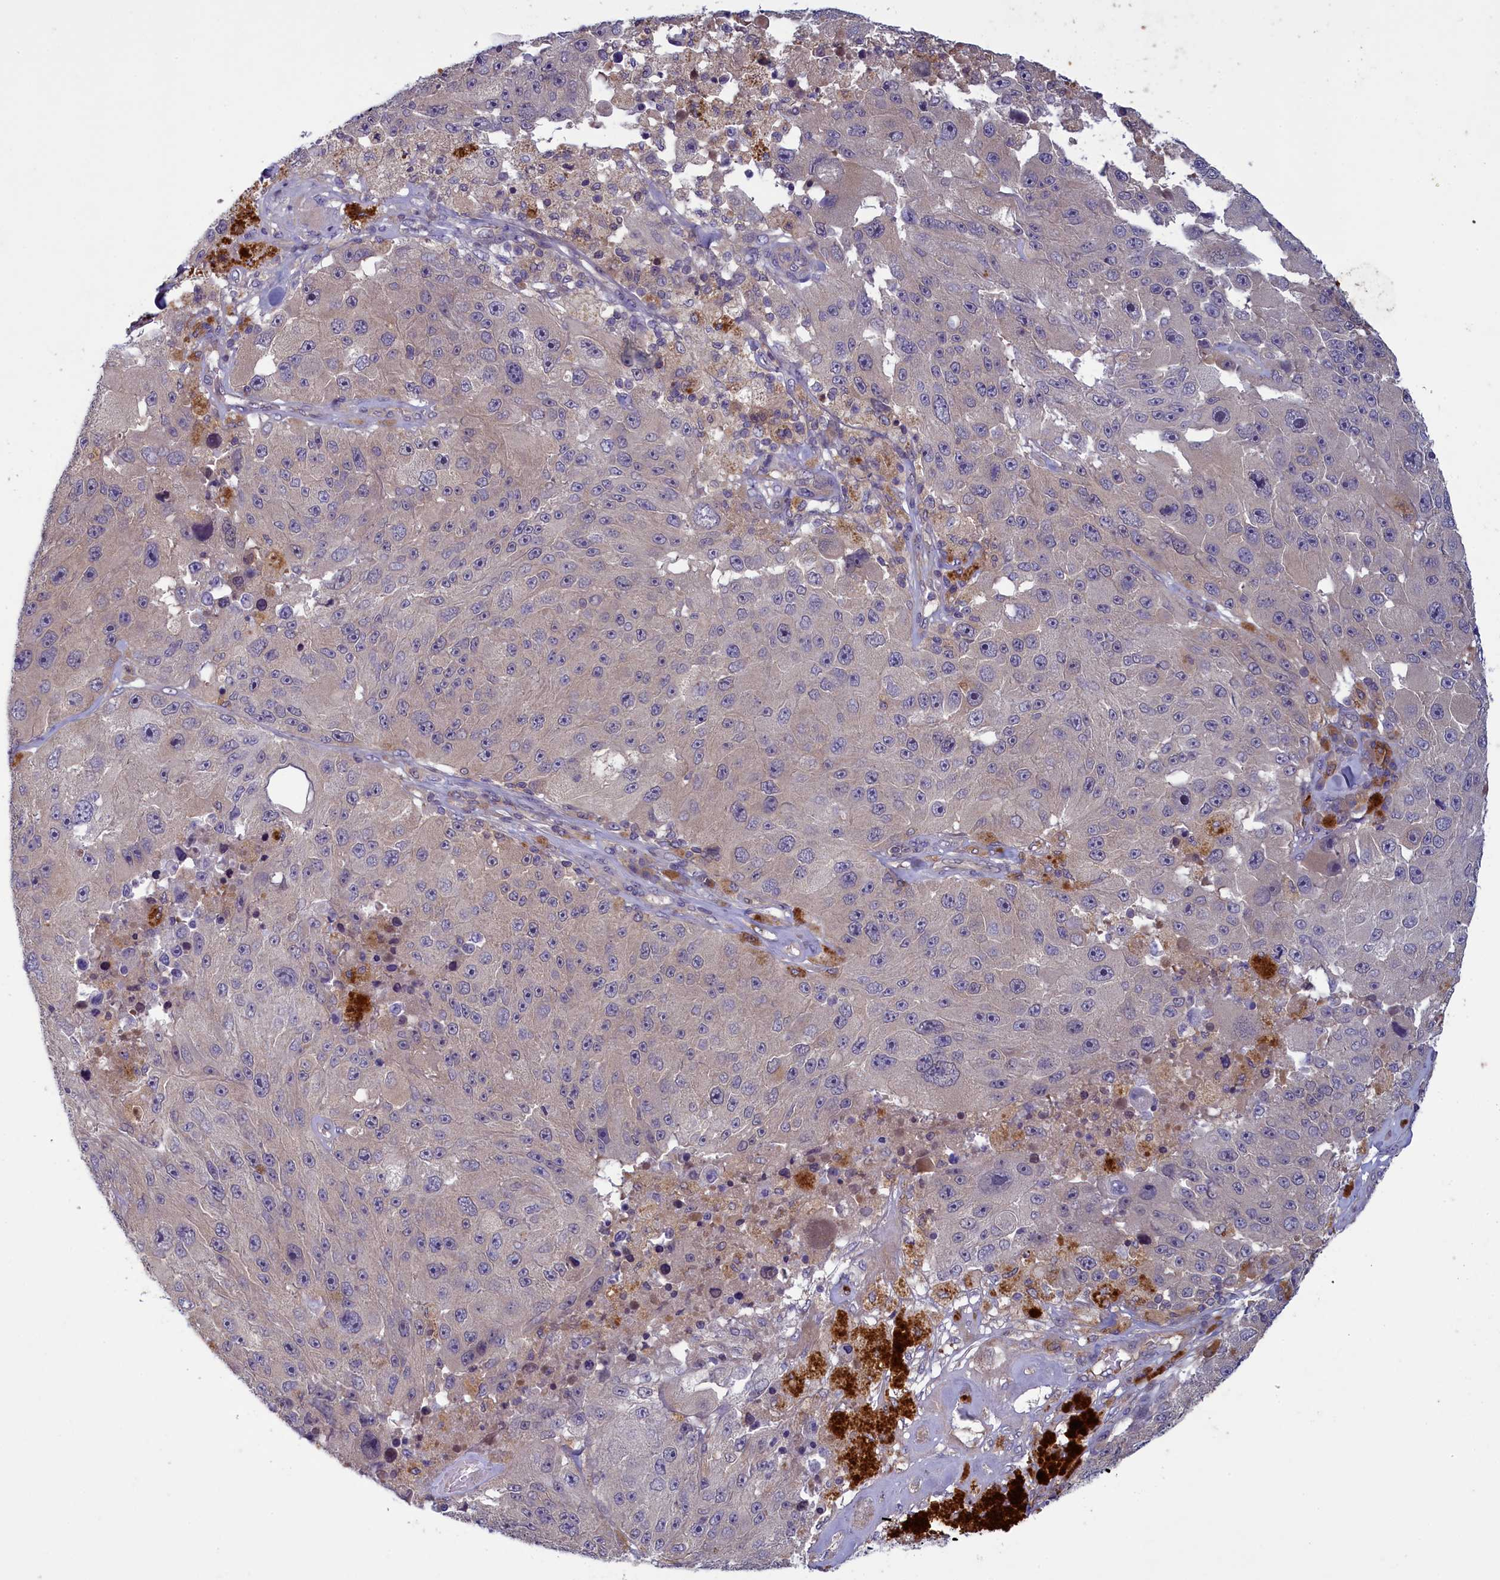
{"staining": {"intensity": "weak", "quantity": "<25%", "location": "cytoplasmic/membranous"}, "tissue": "melanoma", "cell_type": "Tumor cells", "image_type": "cancer", "snomed": [{"axis": "morphology", "description": "Malignant melanoma, Metastatic site"}, {"axis": "topography", "description": "Lymph node"}], "caption": "DAB (3,3'-diaminobenzidine) immunohistochemical staining of human melanoma shows no significant expression in tumor cells.", "gene": "NUBP1", "patient": {"sex": "male", "age": 62}}